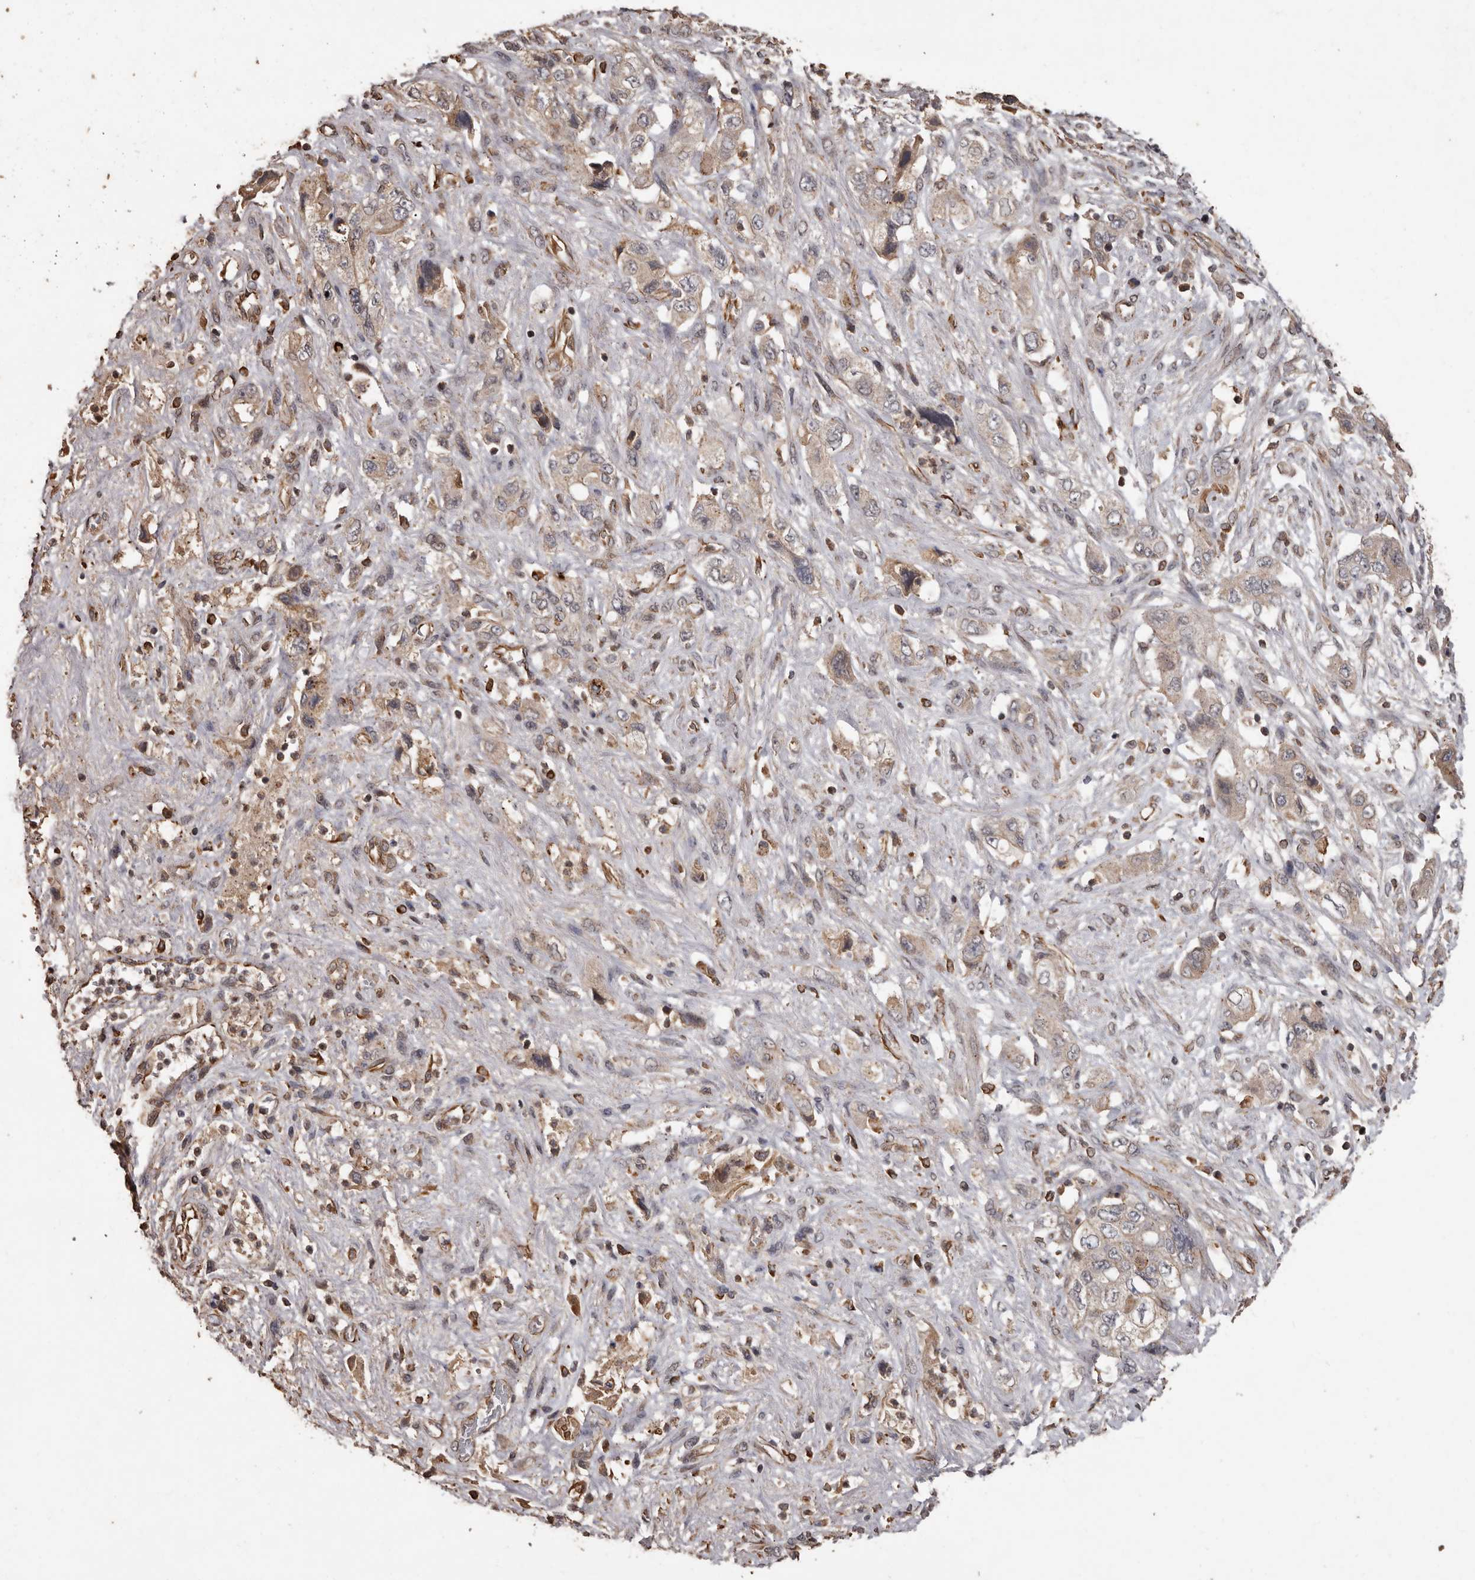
{"staining": {"intensity": "weak", "quantity": "25%-75%", "location": "cytoplasmic/membranous"}, "tissue": "pancreatic cancer", "cell_type": "Tumor cells", "image_type": "cancer", "snomed": [{"axis": "morphology", "description": "Adenocarcinoma, NOS"}, {"axis": "topography", "description": "Pancreas"}], "caption": "Protein expression analysis of pancreatic cancer (adenocarcinoma) reveals weak cytoplasmic/membranous staining in about 25%-75% of tumor cells.", "gene": "BRAT1", "patient": {"sex": "female", "age": 73}}